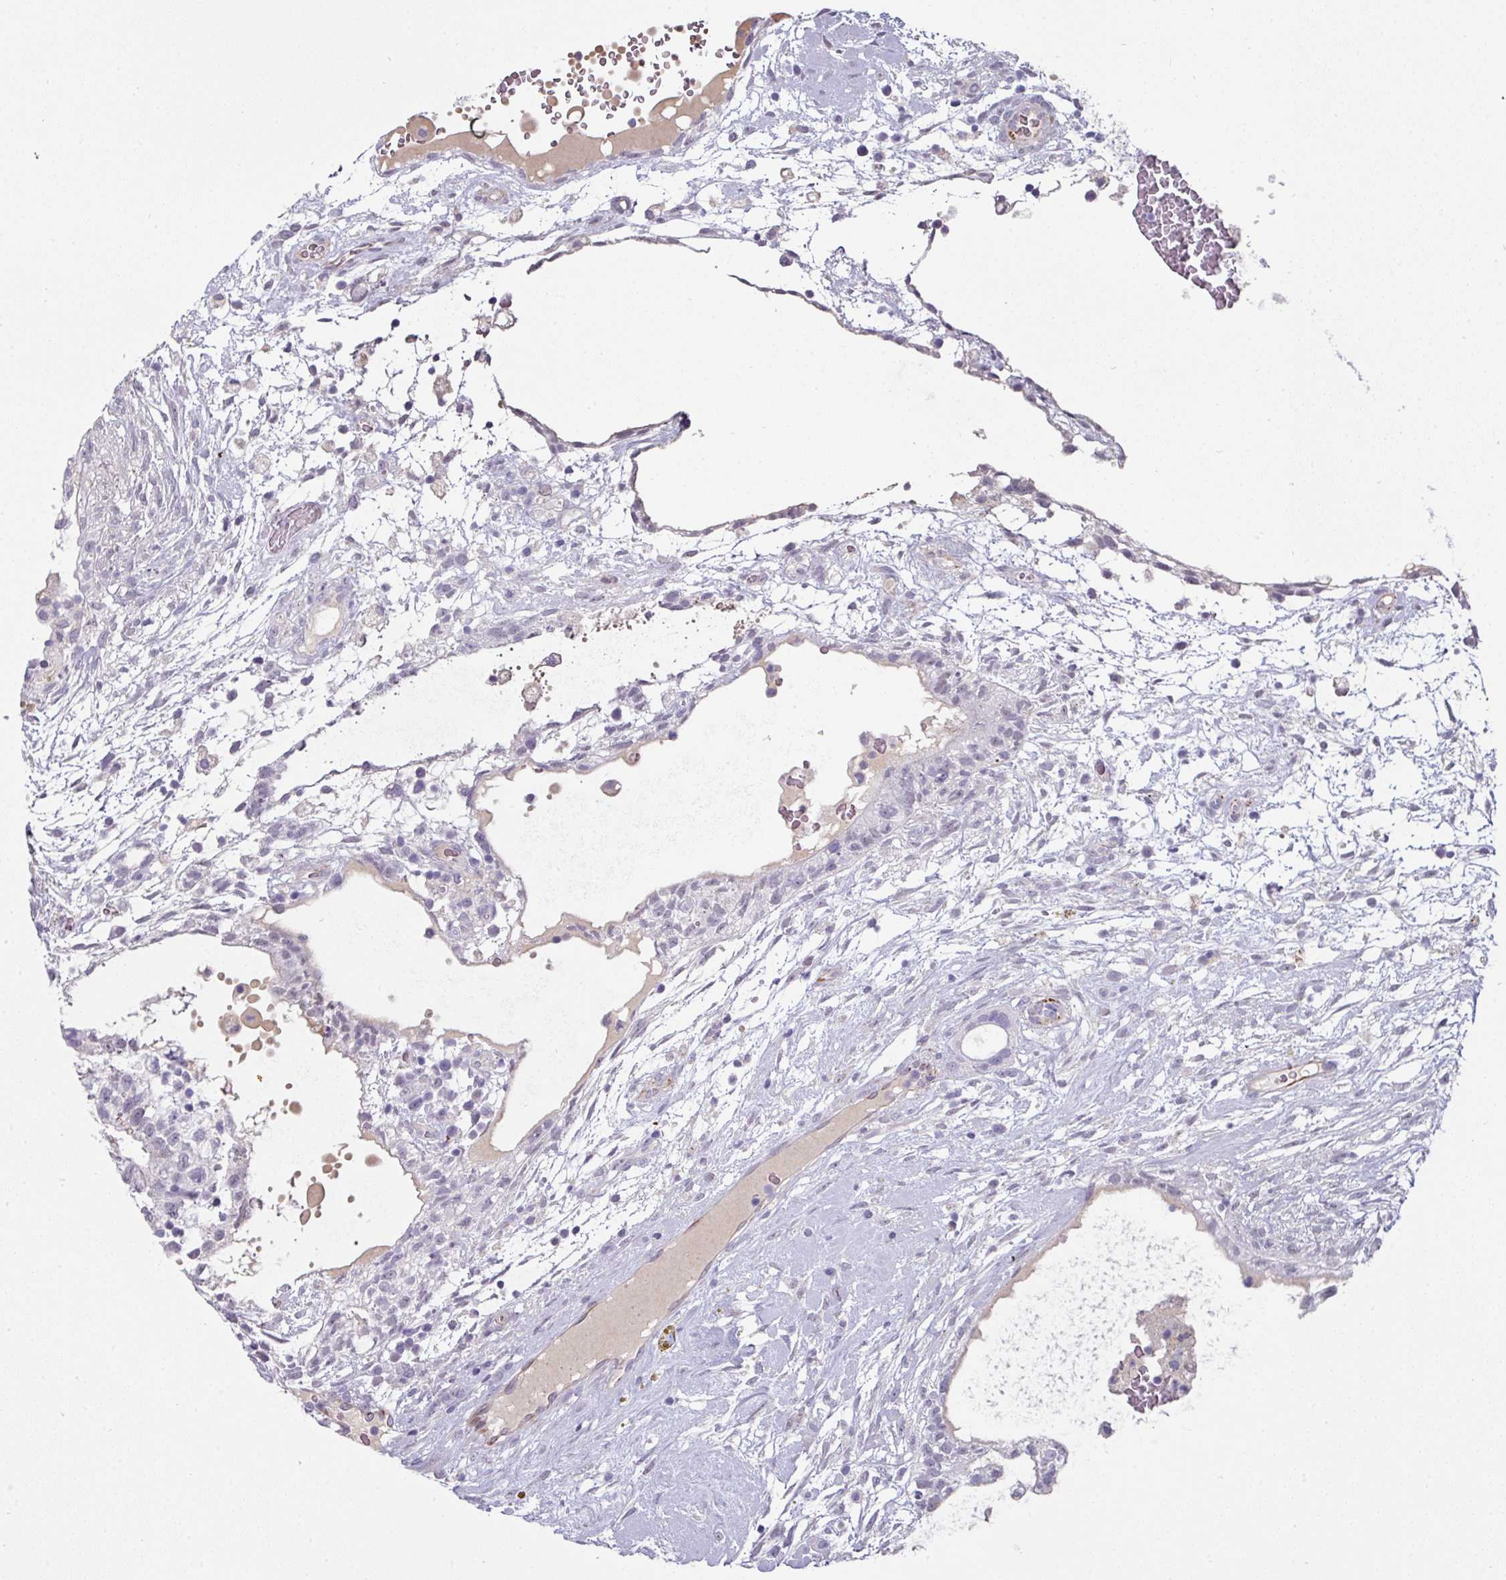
{"staining": {"intensity": "negative", "quantity": "none", "location": "none"}, "tissue": "testis cancer", "cell_type": "Tumor cells", "image_type": "cancer", "snomed": [{"axis": "morphology", "description": "Carcinoma, Embryonal, NOS"}, {"axis": "topography", "description": "Testis"}], "caption": "The immunohistochemistry photomicrograph has no significant expression in tumor cells of testis cancer (embryonal carcinoma) tissue. (DAB immunohistochemistry with hematoxylin counter stain).", "gene": "EYA3", "patient": {"sex": "male", "age": 32}}